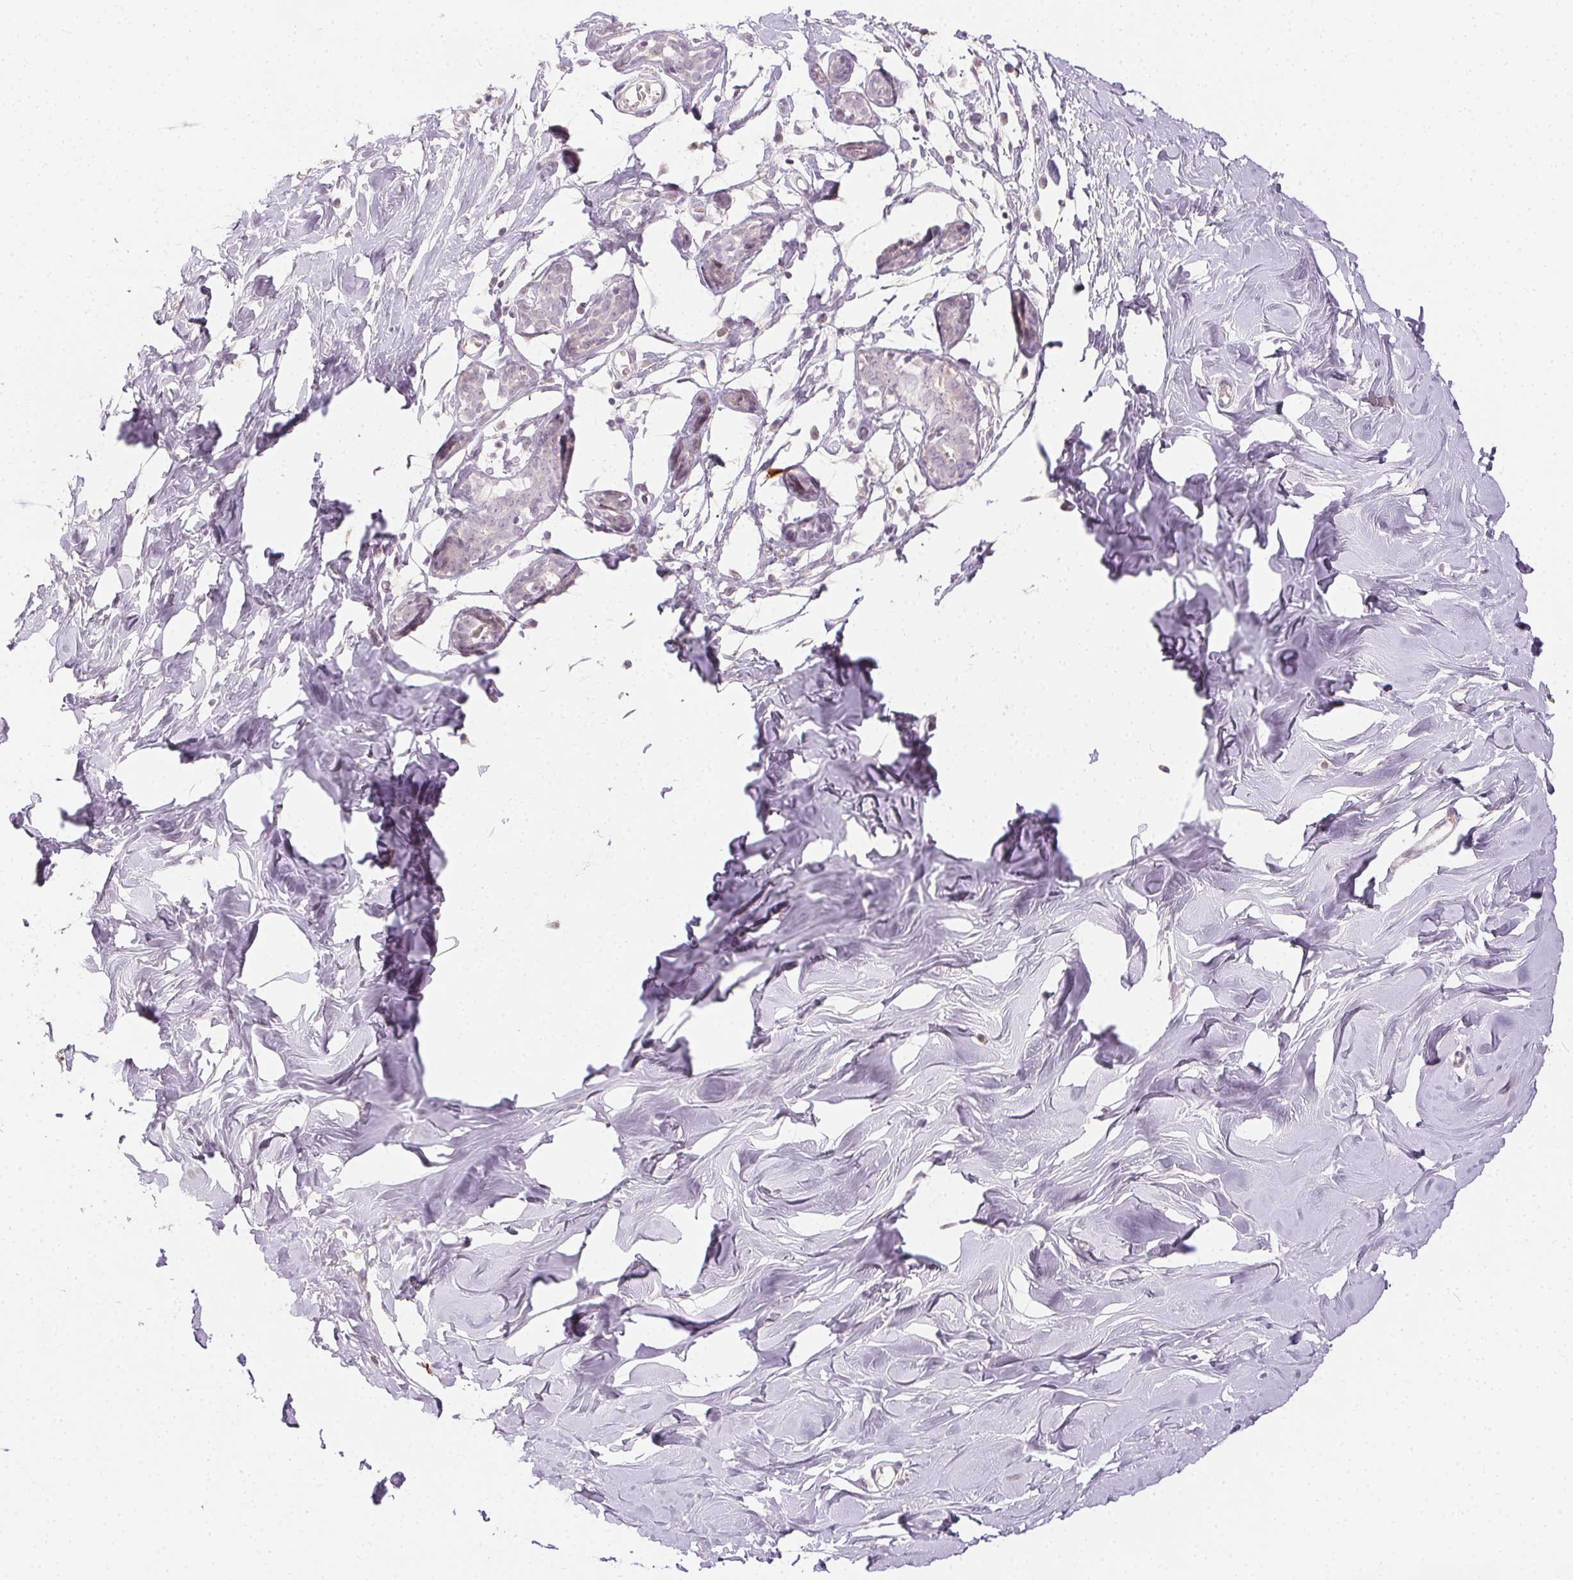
{"staining": {"intensity": "negative", "quantity": "none", "location": "none"}, "tissue": "breast", "cell_type": "Adipocytes", "image_type": "normal", "snomed": [{"axis": "morphology", "description": "Normal tissue, NOS"}, {"axis": "topography", "description": "Breast"}], "caption": "The histopathology image displays no significant positivity in adipocytes of breast.", "gene": "ANLN", "patient": {"sex": "female", "age": 27}}